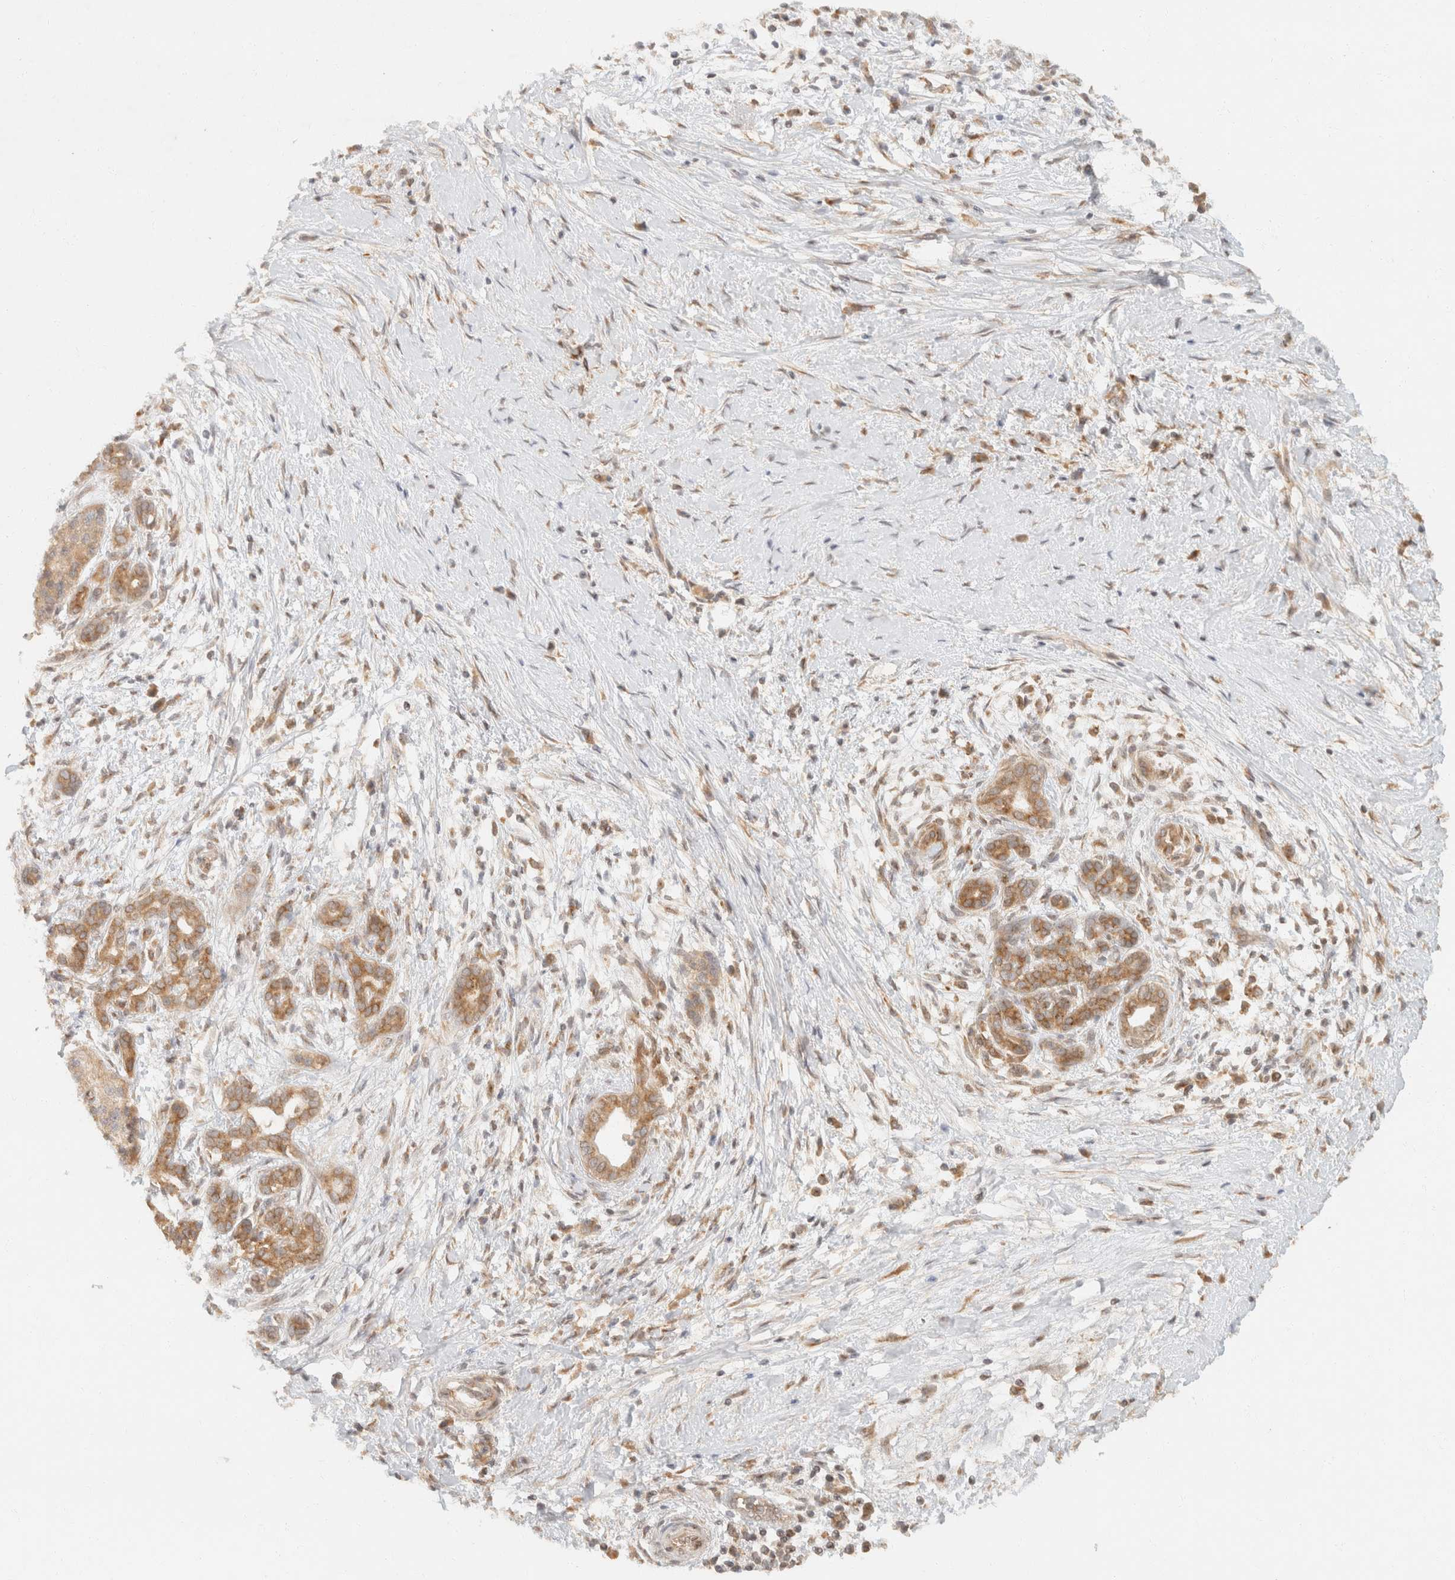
{"staining": {"intensity": "moderate", "quantity": ">75%", "location": "cytoplasmic/membranous"}, "tissue": "pancreatic cancer", "cell_type": "Tumor cells", "image_type": "cancer", "snomed": [{"axis": "morphology", "description": "Adenocarcinoma, NOS"}, {"axis": "topography", "description": "Pancreas"}], "caption": "Brown immunohistochemical staining in human pancreatic cancer reveals moderate cytoplasmic/membranous expression in about >75% of tumor cells.", "gene": "TACC1", "patient": {"sex": "male", "age": 58}}